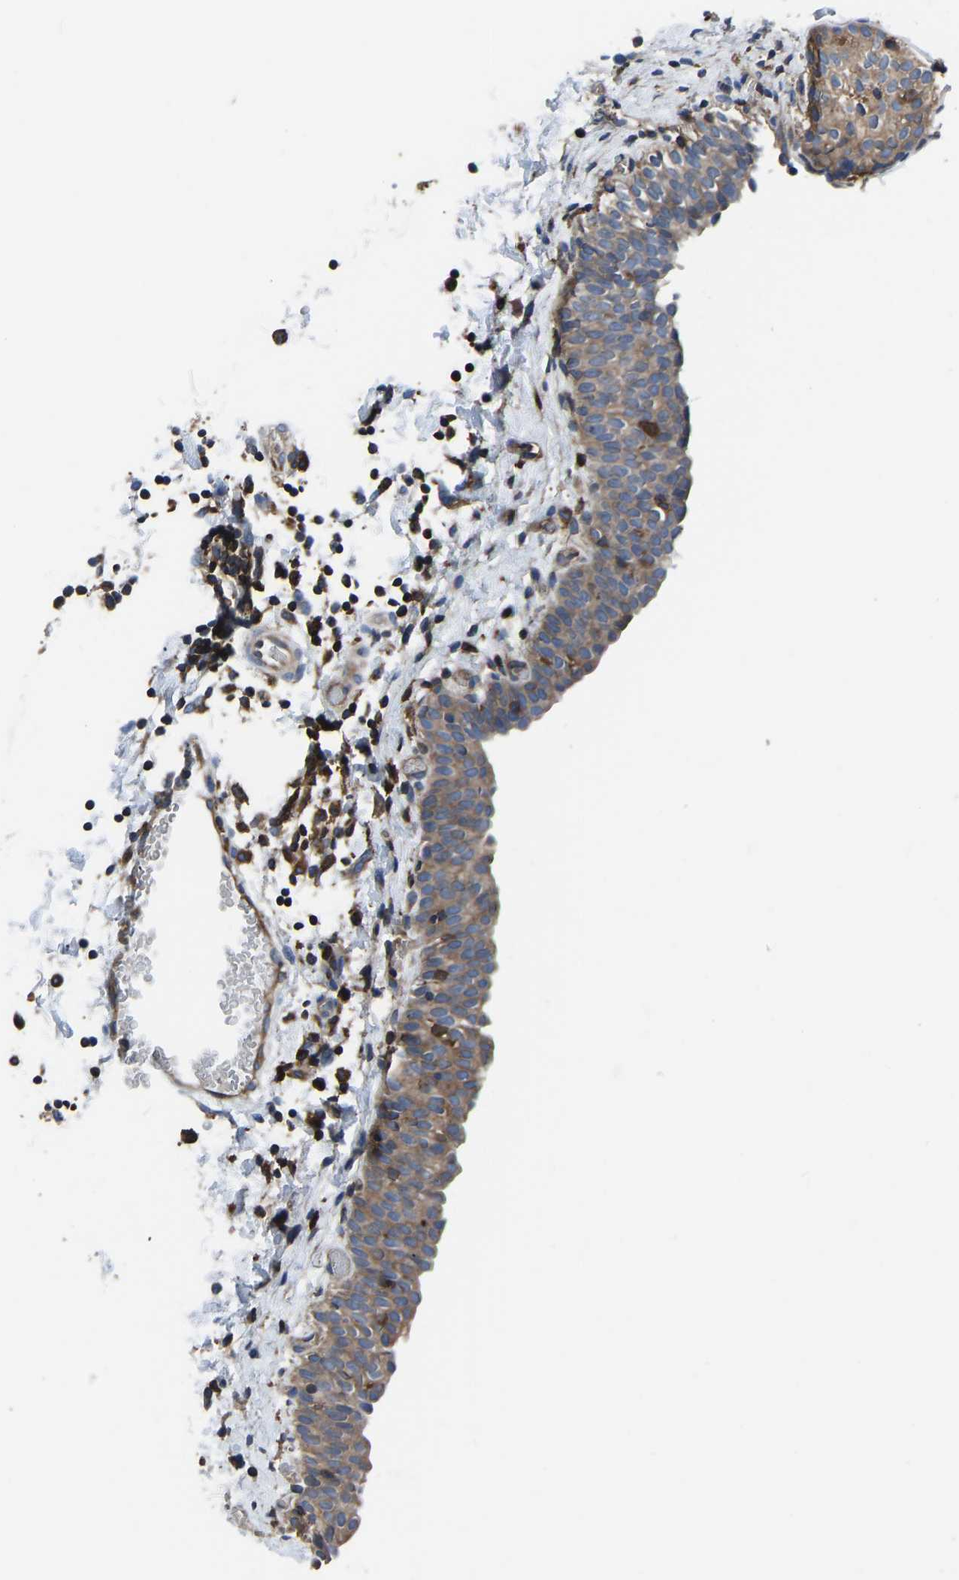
{"staining": {"intensity": "moderate", "quantity": ">75%", "location": "cytoplasmic/membranous"}, "tissue": "urinary bladder", "cell_type": "Urothelial cells", "image_type": "normal", "snomed": [{"axis": "morphology", "description": "Normal tissue, NOS"}, {"axis": "topography", "description": "Urinary bladder"}], "caption": "An immunohistochemistry photomicrograph of unremarkable tissue is shown. Protein staining in brown highlights moderate cytoplasmic/membranous positivity in urinary bladder within urothelial cells. Using DAB (3,3'-diaminobenzidine) (brown) and hematoxylin (blue) stains, captured at high magnification using brightfield microscopy.", "gene": "PRKAR1A", "patient": {"sex": "male", "age": 55}}